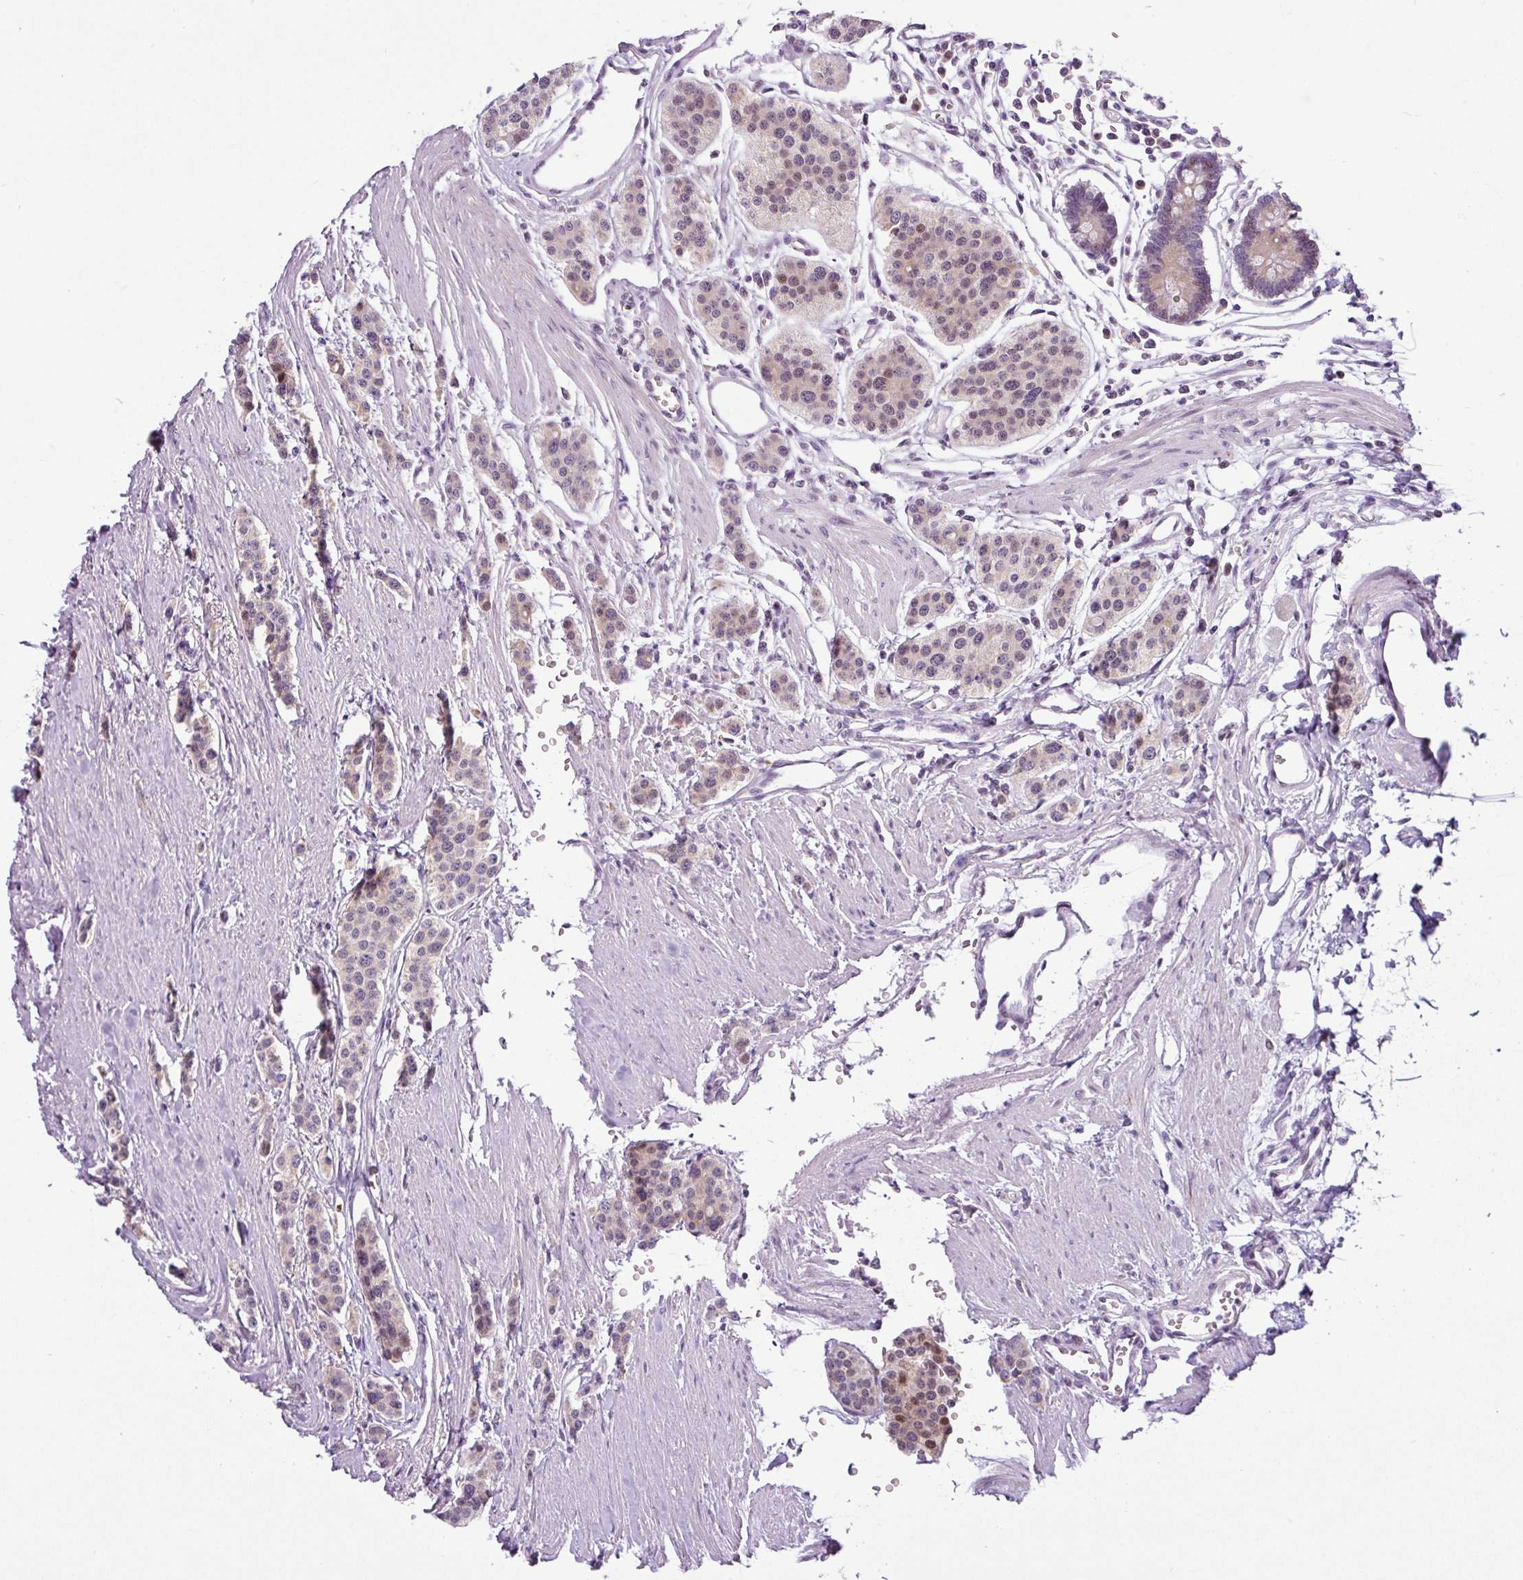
{"staining": {"intensity": "weak", "quantity": "25%-75%", "location": "nuclear"}, "tissue": "carcinoid", "cell_type": "Tumor cells", "image_type": "cancer", "snomed": [{"axis": "morphology", "description": "Carcinoid, malignant, NOS"}, {"axis": "topography", "description": "Small intestine"}], "caption": "Immunohistochemistry (IHC) (DAB (3,3'-diaminobenzidine)) staining of carcinoid (malignant) reveals weak nuclear protein staining in about 25%-75% of tumor cells.", "gene": "NDUFB2", "patient": {"sex": "male", "age": 60}}